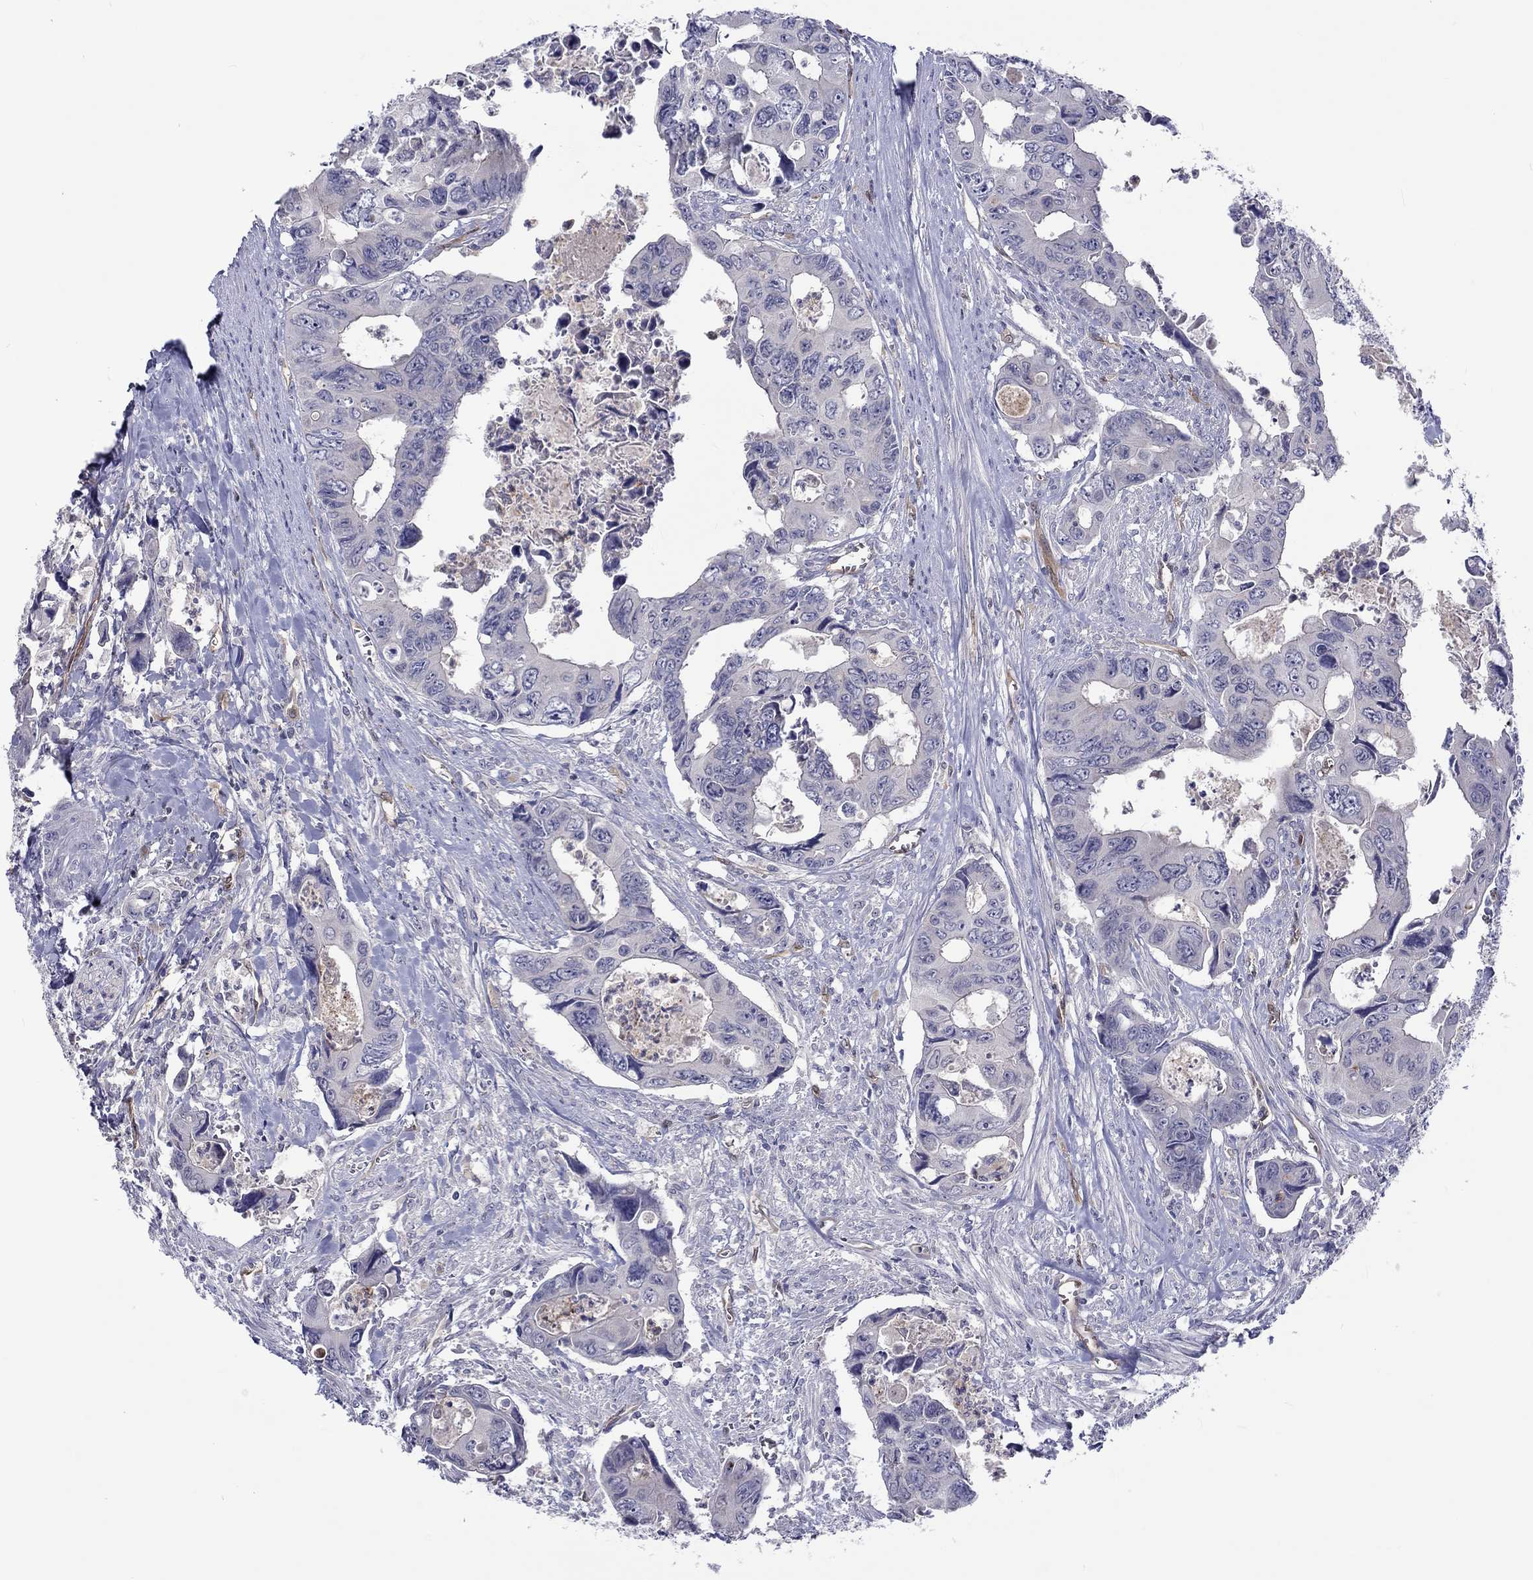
{"staining": {"intensity": "negative", "quantity": "none", "location": "none"}, "tissue": "colorectal cancer", "cell_type": "Tumor cells", "image_type": "cancer", "snomed": [{"axis": "morphology", "description": "Adenocarcinoma, NOS"}, {"axis": "topography", "description": "Rectum"}], "caption": "Protein analysis of colorectal cancer reveals no significant staining in tumor cells.", "gene": "ABCG4", "patient": {"sex": "male", "age": 62}}